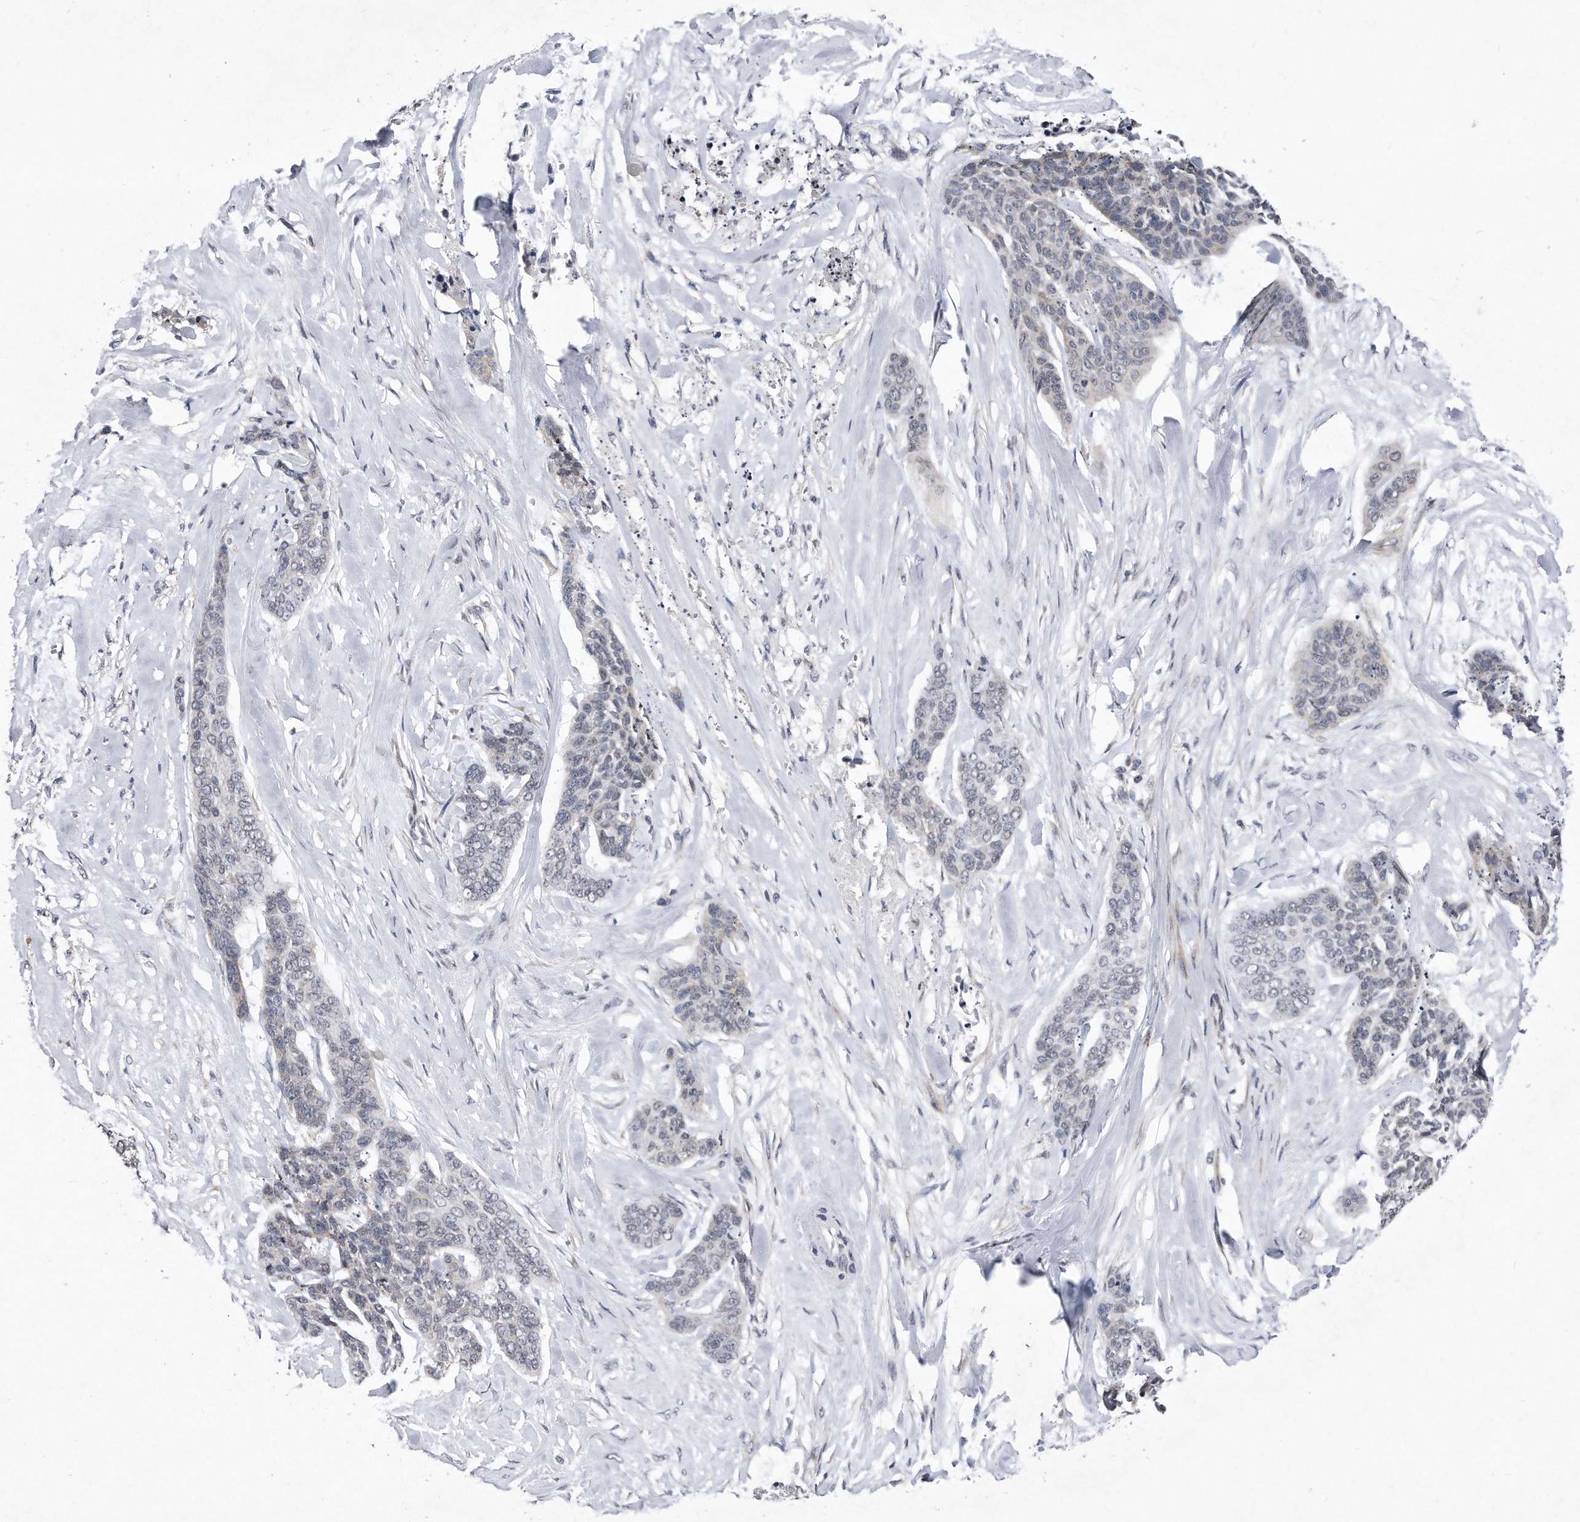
{"staining": {"intensity": "negative", "quantity": "none", "location": "none"}, "tissue": "skin cancer", "cell_type": "Tumor cells", "image_type": "cancer", "snomed": [{"axis": "morphology", "description": "Basal cell carcinoma"}, {"axis": "topography", "description": "Skin"}], "caption": "Immunohistochemistry (IHC) photomicrograph of skin basal cell carcinoma stained for a protein (brown), which demonstrates no staining in tumor cells.", "gene": "DAB1", "patient": {"sex": "female", "age": 64}}